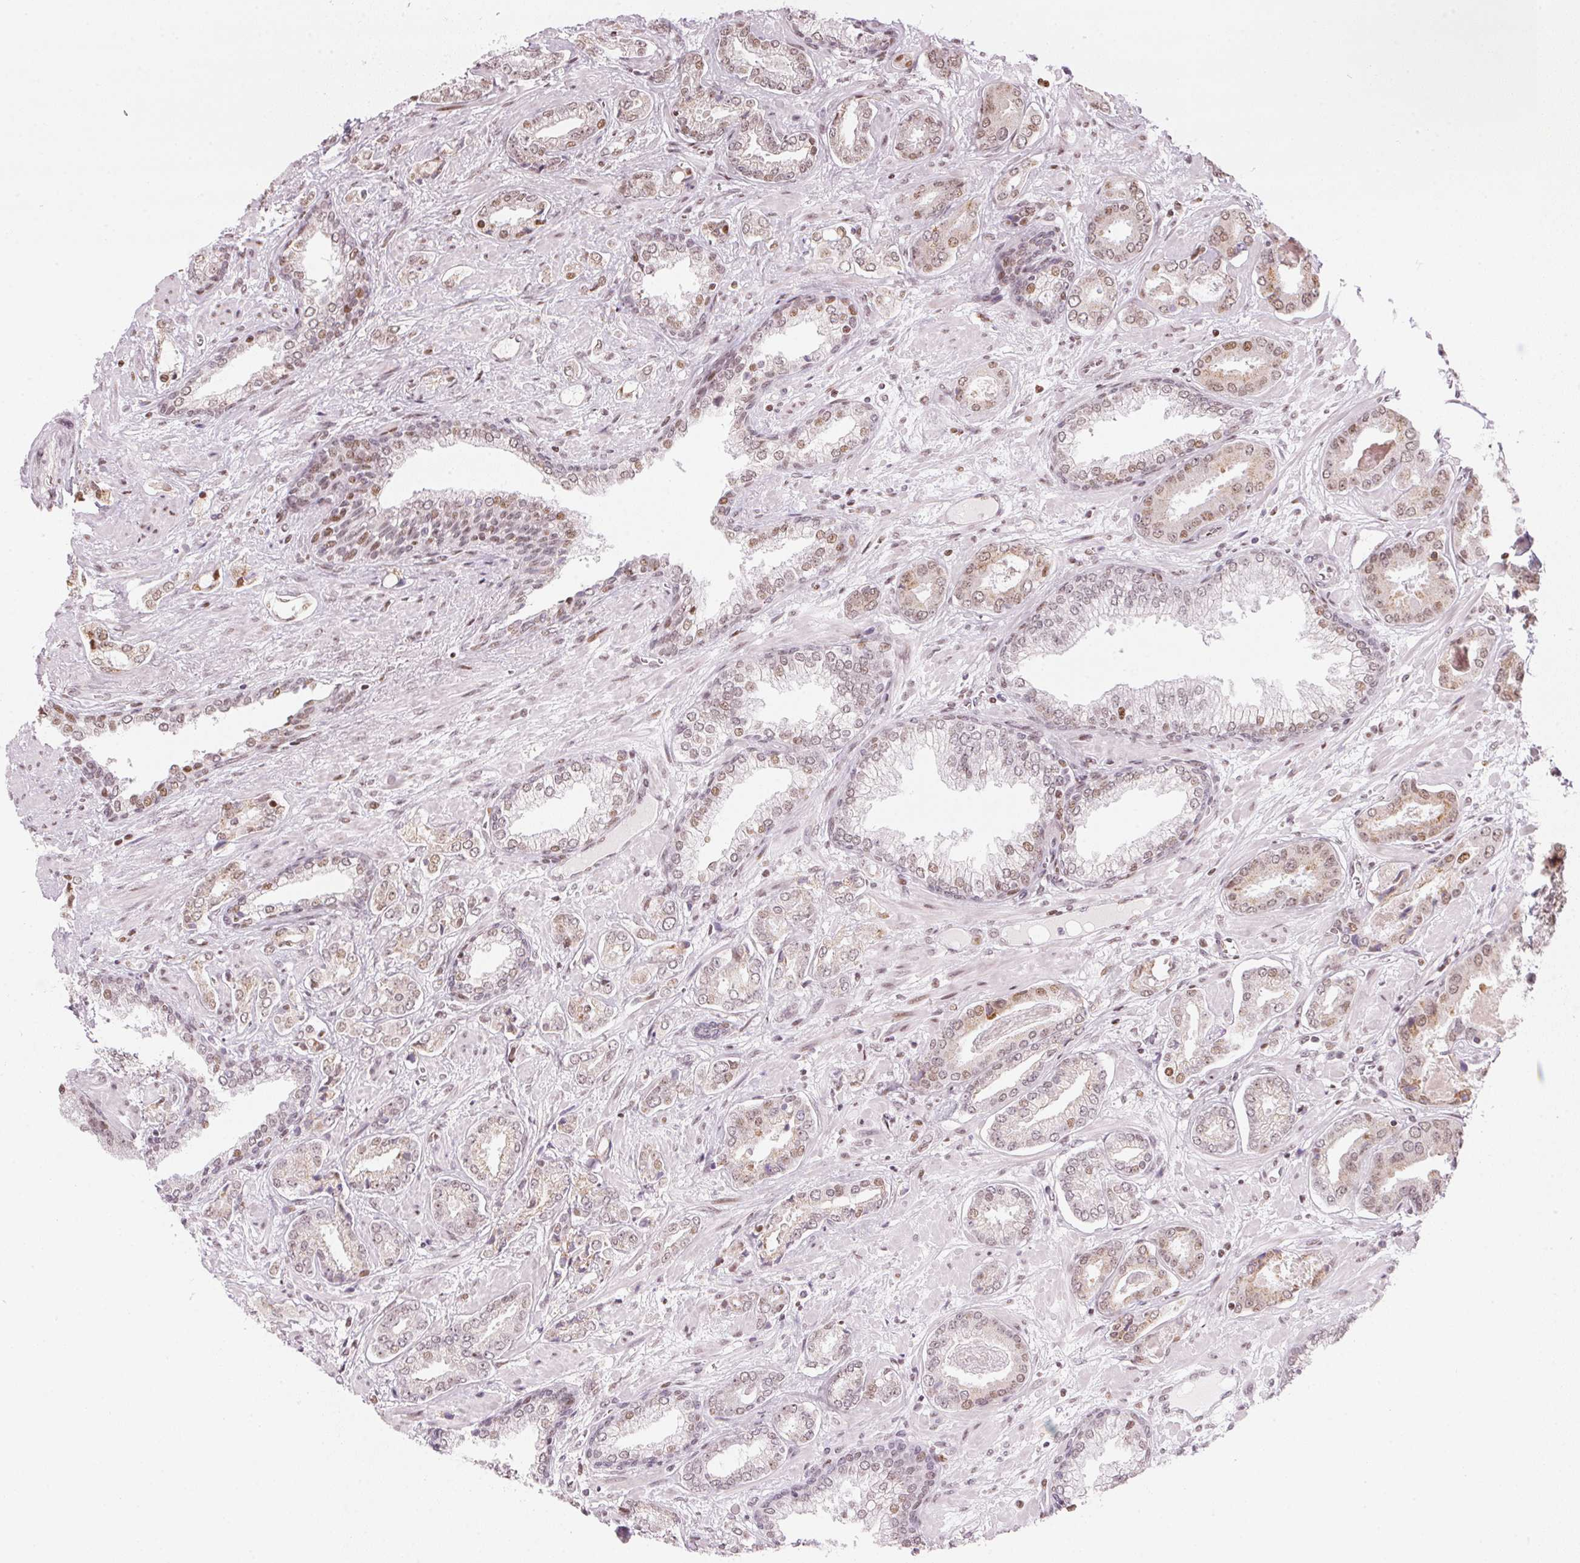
{"staining": {"intensity": "weak", "quantity": "<25%", "location": "nuclear"}, "tissue": "prostate cancer", "cell_type": "Tumor cells", "image_type": "cancer", "snomed": [{"axis": "morphology", "description": "Adenocarcinoma, Low grade"}, {"axis": "topography", "description": "Prostate"}], "caption": "DAB (3,3'-diaminobenzidine) immunohistochemical staining of human adenocarcinoma (low-grade) (prostate) shows no significant expression in tumor cells.", "gene": "KAT6A", "patient": {"sex": "male", "age": 61}}